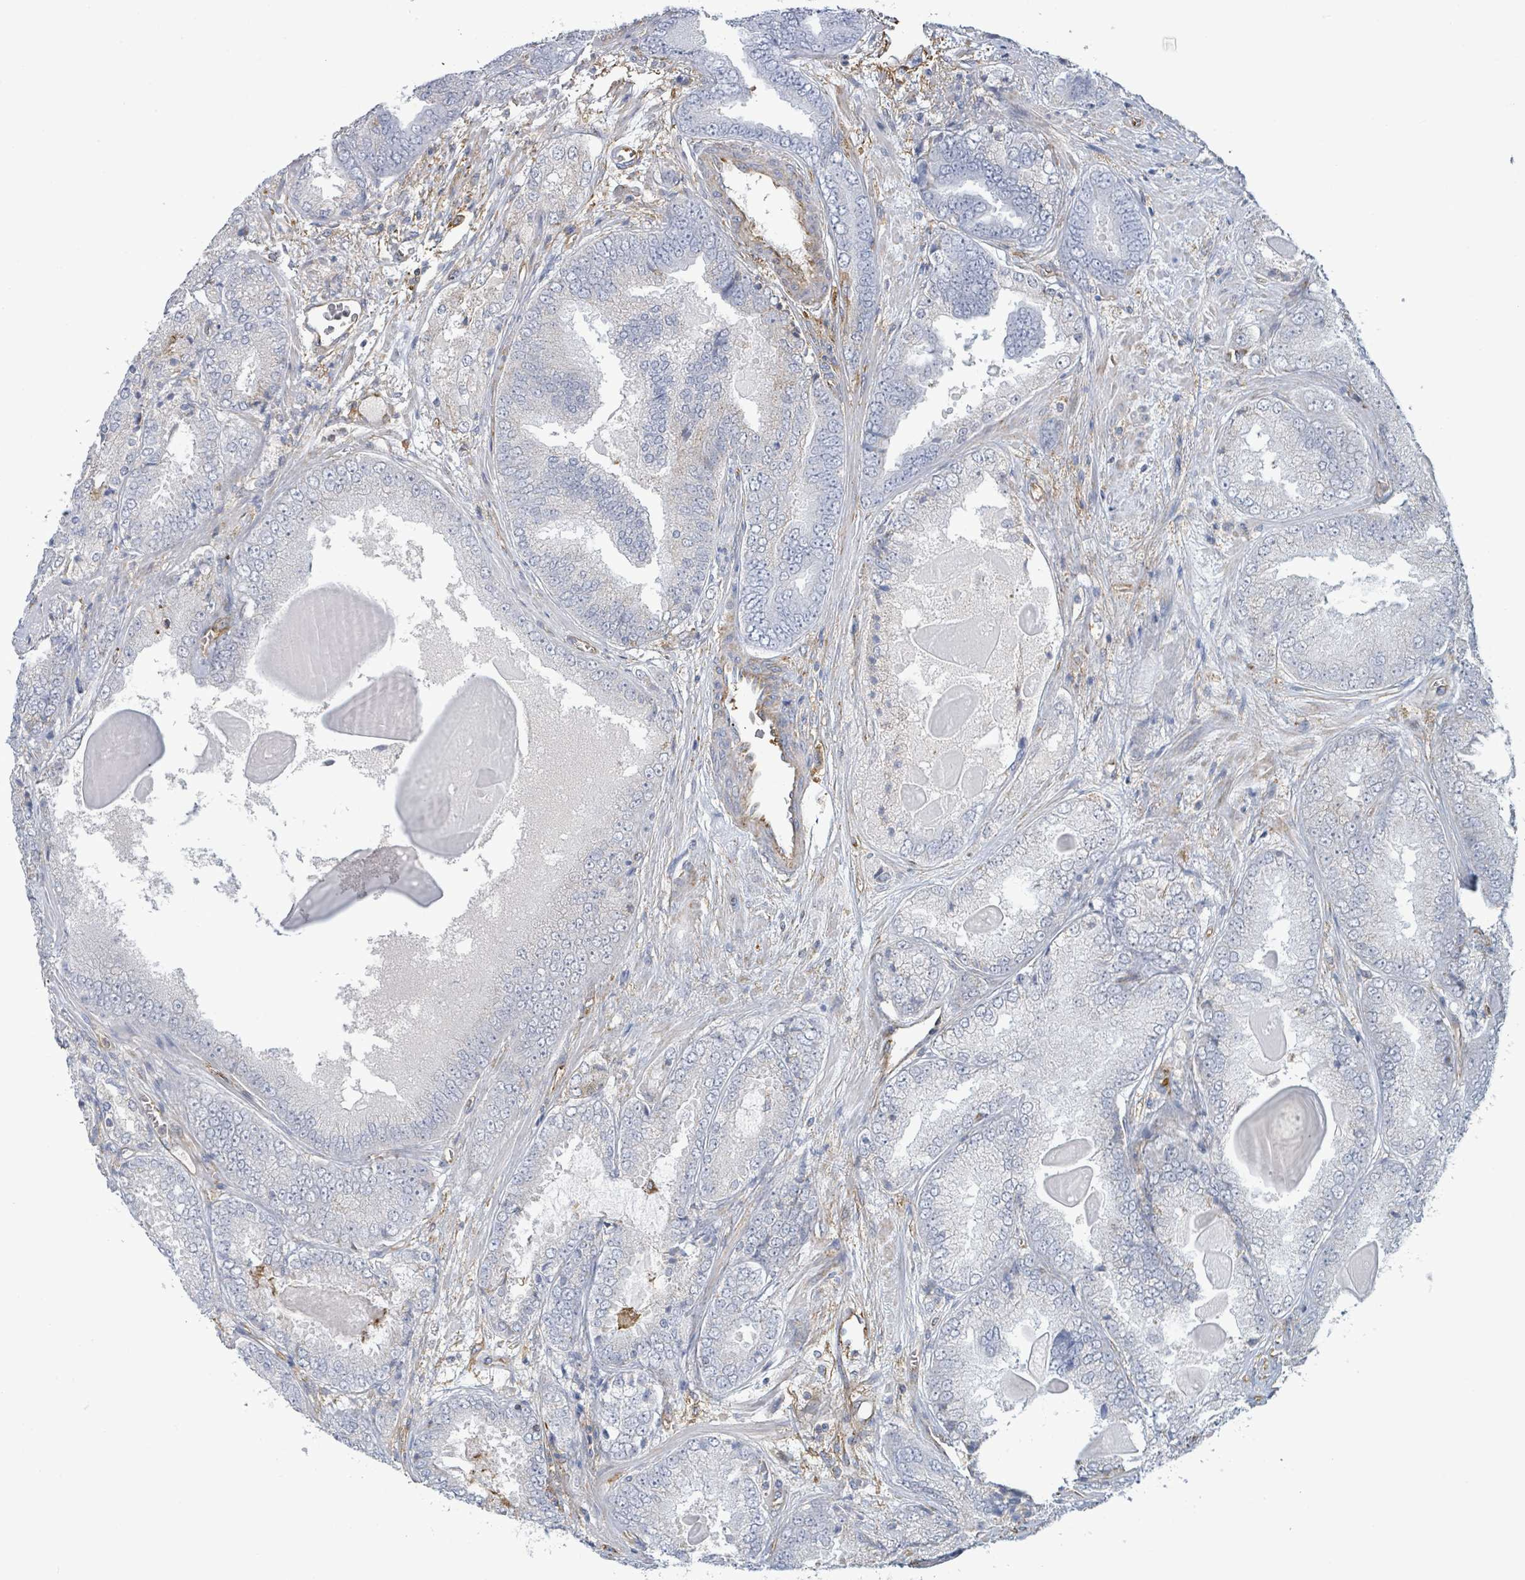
{"staining": {"intensity": "moderate", "quantity": "<25%", "location": "cytoplasmic/membranous"}, "tissue": "prostate cancer", "cell_type": "Tumor cells", "image_type": "cancer", "snomed": [{"axis": "morphology", "description": "Adenocarcinoma, High grade"}, {"axis": "topography", "description": "Prostate"}], "caption": "About <25% of tumor cells in human prostate cancer (adenocarcinoma (high-grade)) show moderate cytoplasmic/membranous protein staining as visualized by brown immunohistochemical staining.", "gene": "EGFL7", "patient": {"sex": "male", "age": 63}}